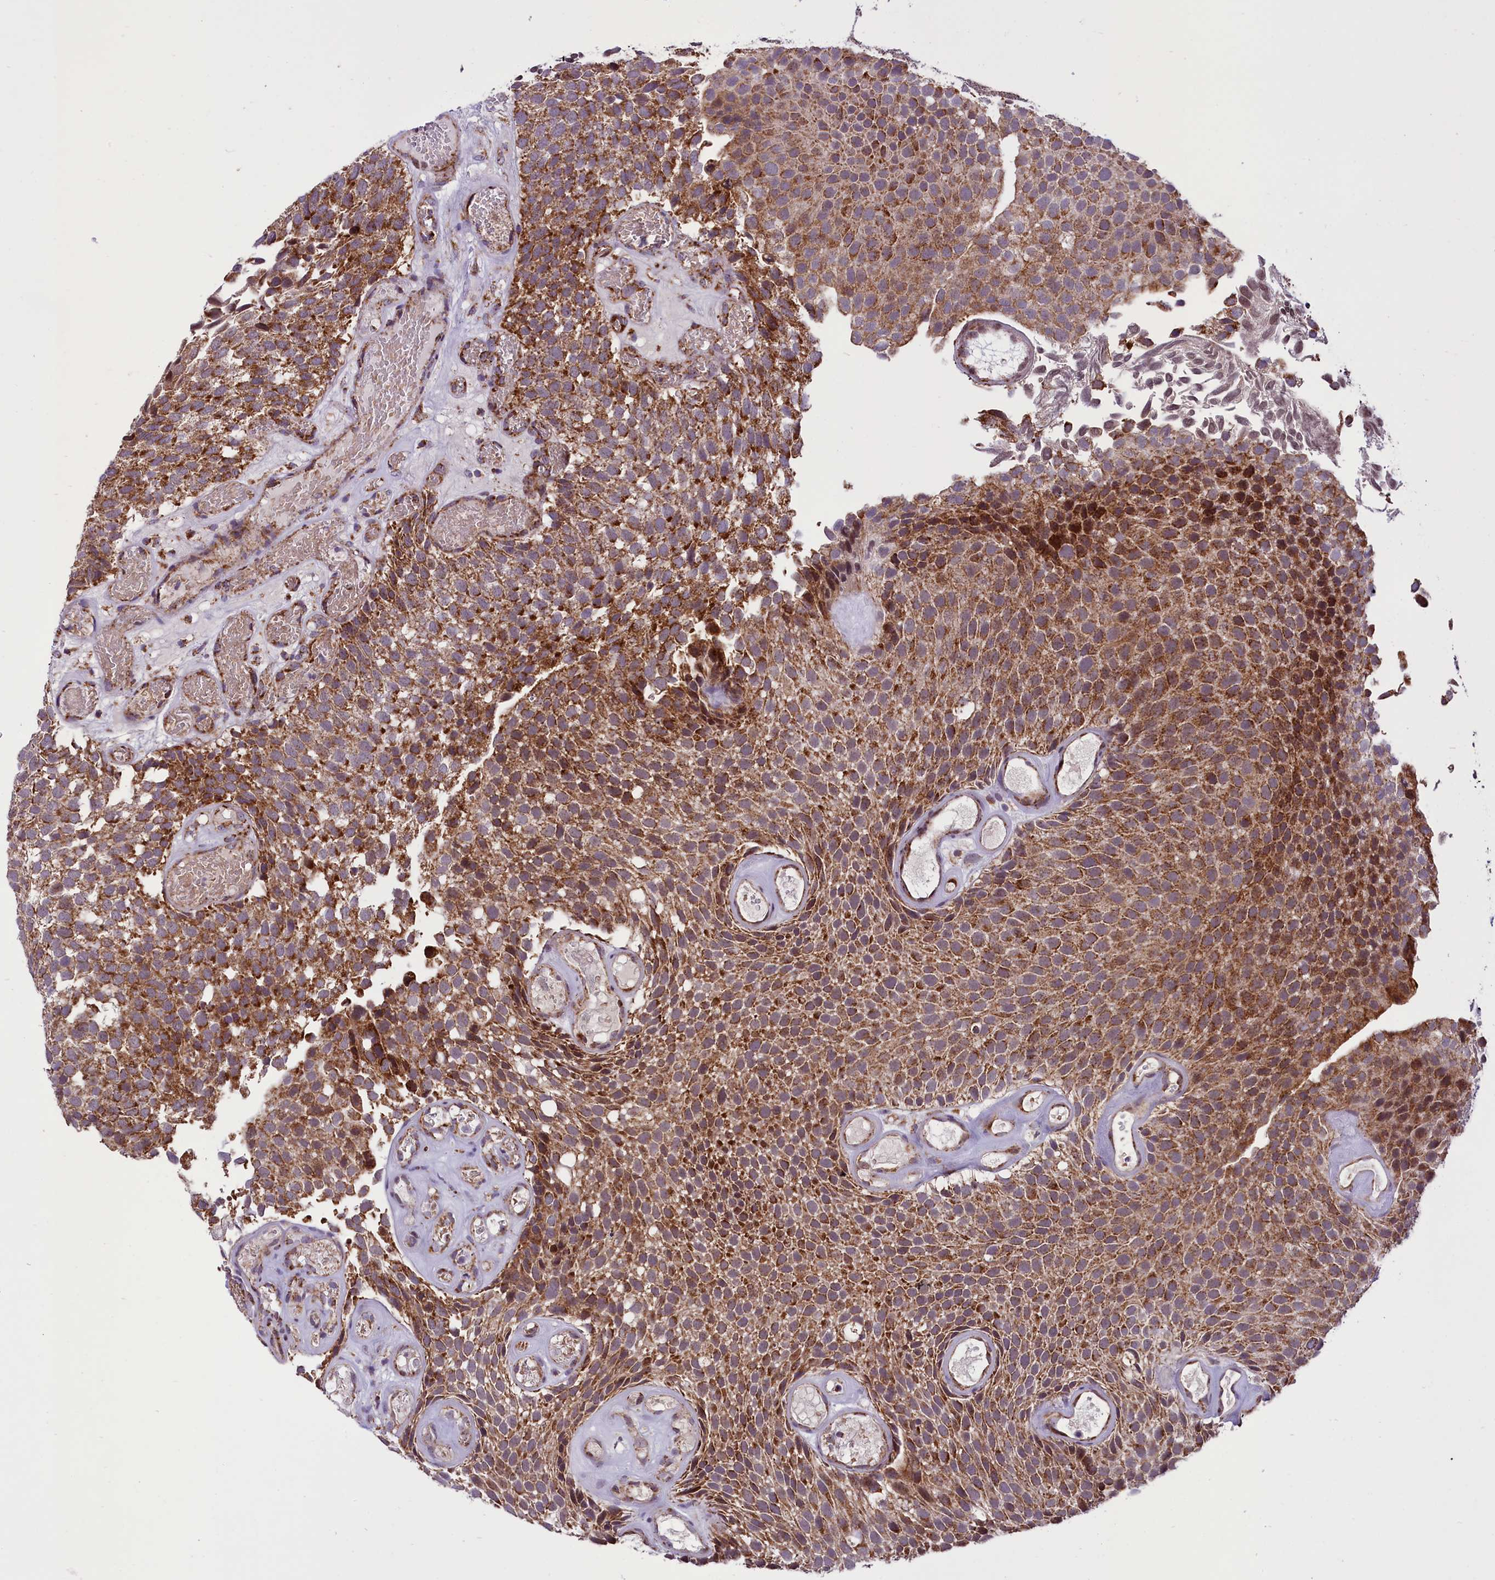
{"staining": {"intensity": "moderate", "quantity": ">75%", "location": "cytoplasmic/membranous"}, "tissue": "urothelial cancer", "cell_type": "Tumor cells", "image_type": "cancer", "snomed": [{"axis": "morphology", "description": "Urothelial carcinoma, Low grade"}, {"axis": "topography", "description": "Urinary bladder"}], "caption": "Immunohistochemistry of human urothelial cancer shows medium levels of moderate cytoplasmic/membranous expression in approximately >75% of tumor cells.", "gene": "NDUFS5", "patient": {"sex": "male", "age": 89}}